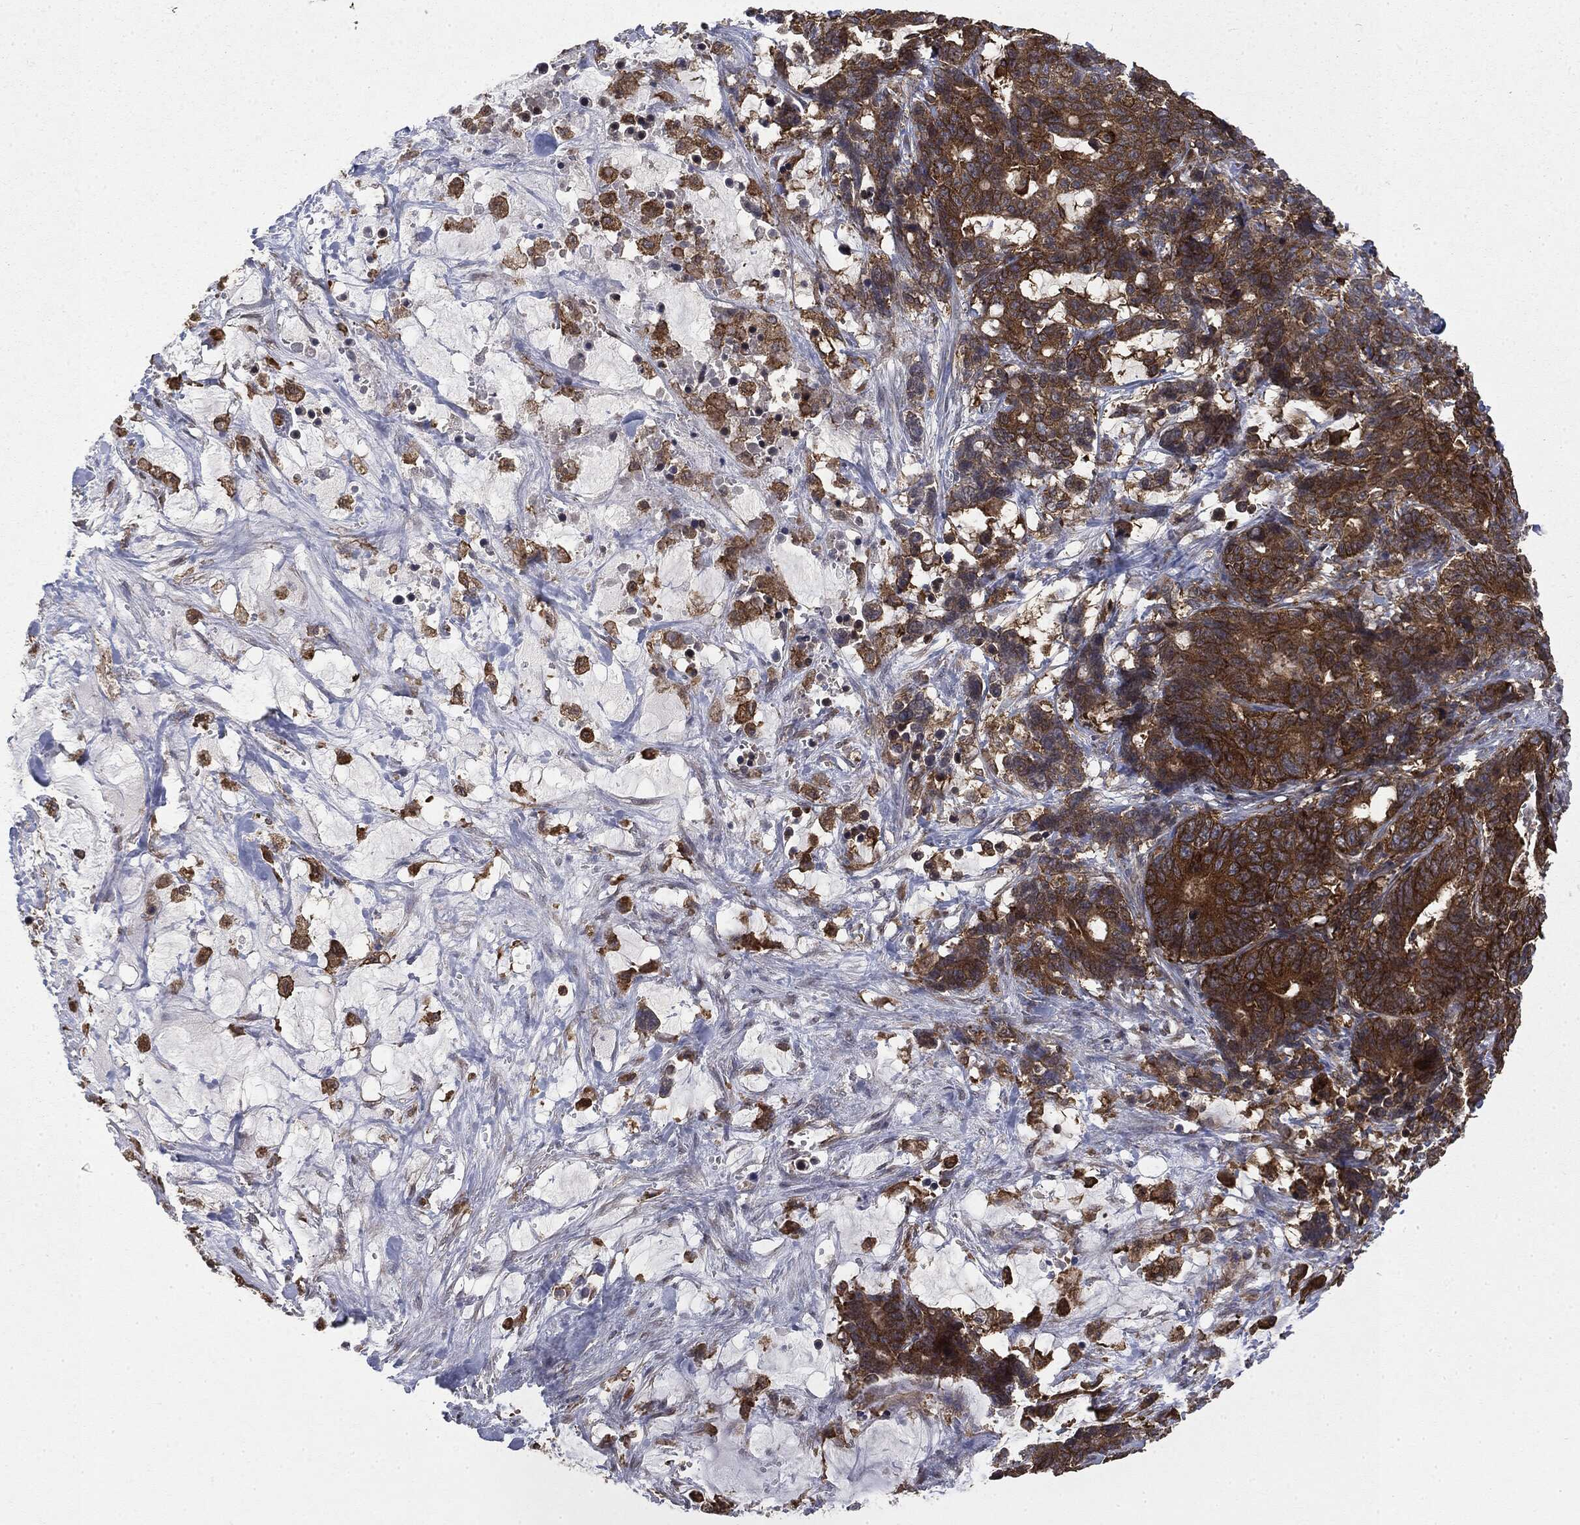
{"staining": {"intensity": "strong", "quantity": ">75%", "location": "cytoplasmic/membranous"}, "tissue": "stomach cancer", "cell_type": "Tumor cells", "image_type": "cancer", "snomed": [{"axis": "morphology", "description": "Normal tissue, NOS"}, {"axis": "morphology", "description": "Adenocarcinoma, NOS"}, {"axis": "topography", "description": "Stomach"}], "caption": "Immunohistochemistry micrograph of neoplastic tissue: stomach cancer (adenocarcinoma) stained using immunohistochemistry (IHC) displays high levels of strong protein expression localized specifically in the cytoplasmic/membranous of tumor cells, appearing as a cytoplasmic/membranous brown color.", "gene": "SNX5", "patient": {"sex": "female", "age": 64}}